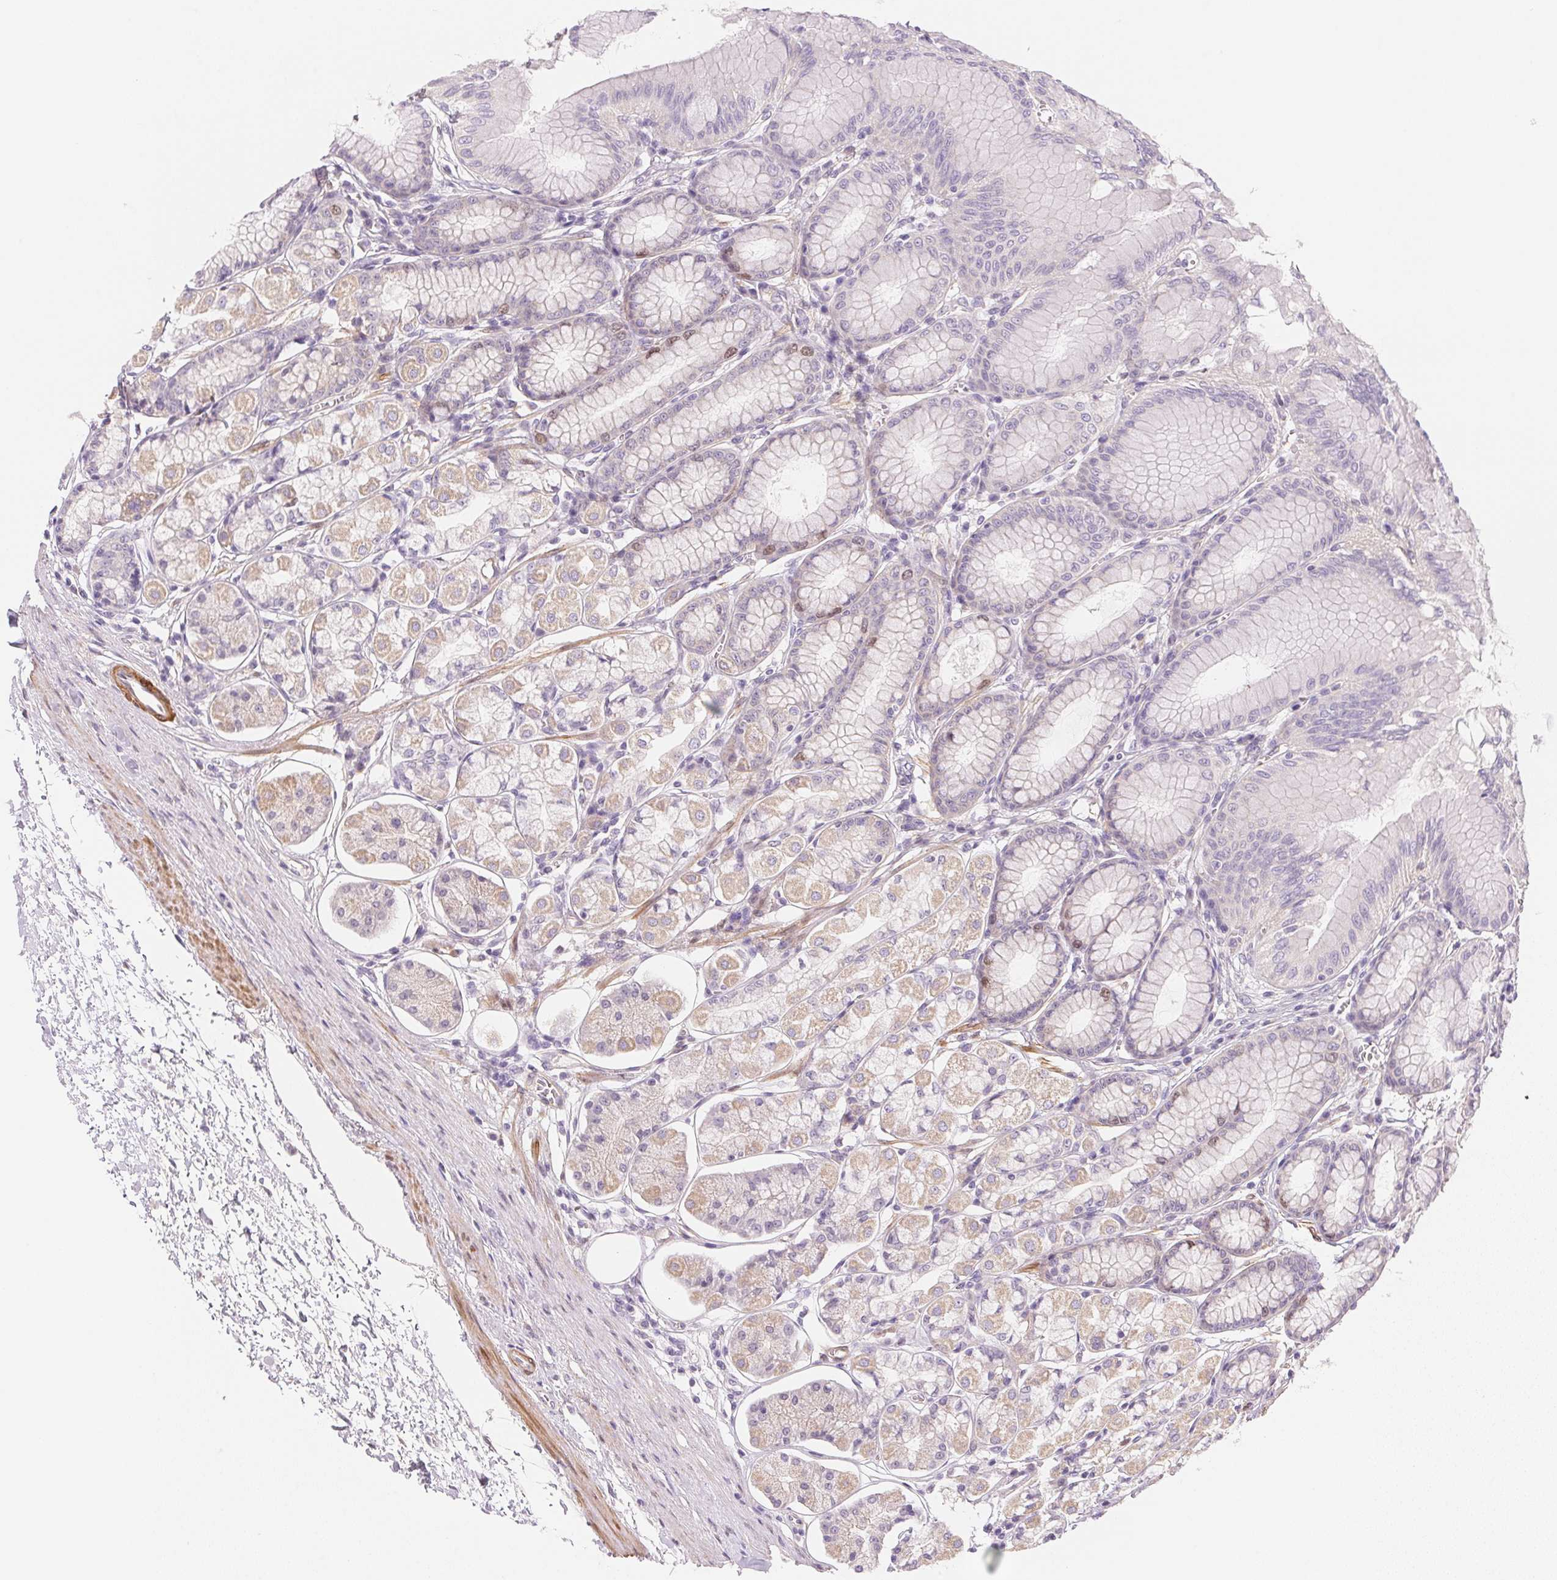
{"staining": {"intensity": "weak", "quantity": "<25%", "location": "cytoplasmic/membranous,nuclear"}, "tissue": "stomach", "cell_type": "Glandular cells", "image_type": "normal", "snomed": [{"axis": "morphology", "description": "Normal tissue, NOS"}, {"axis": "topography", "description": "Stomach"}, {"axis": "topography", "description": "Stomach, lower"}], "caption": "Immunohistochemistry of unremarkable human stomach displays no positivity in glandular cells. (IHC, brightfield microscopy, high magnification).", "gene": "SMTN", "patient": {"sex": "male", "age": 76}}